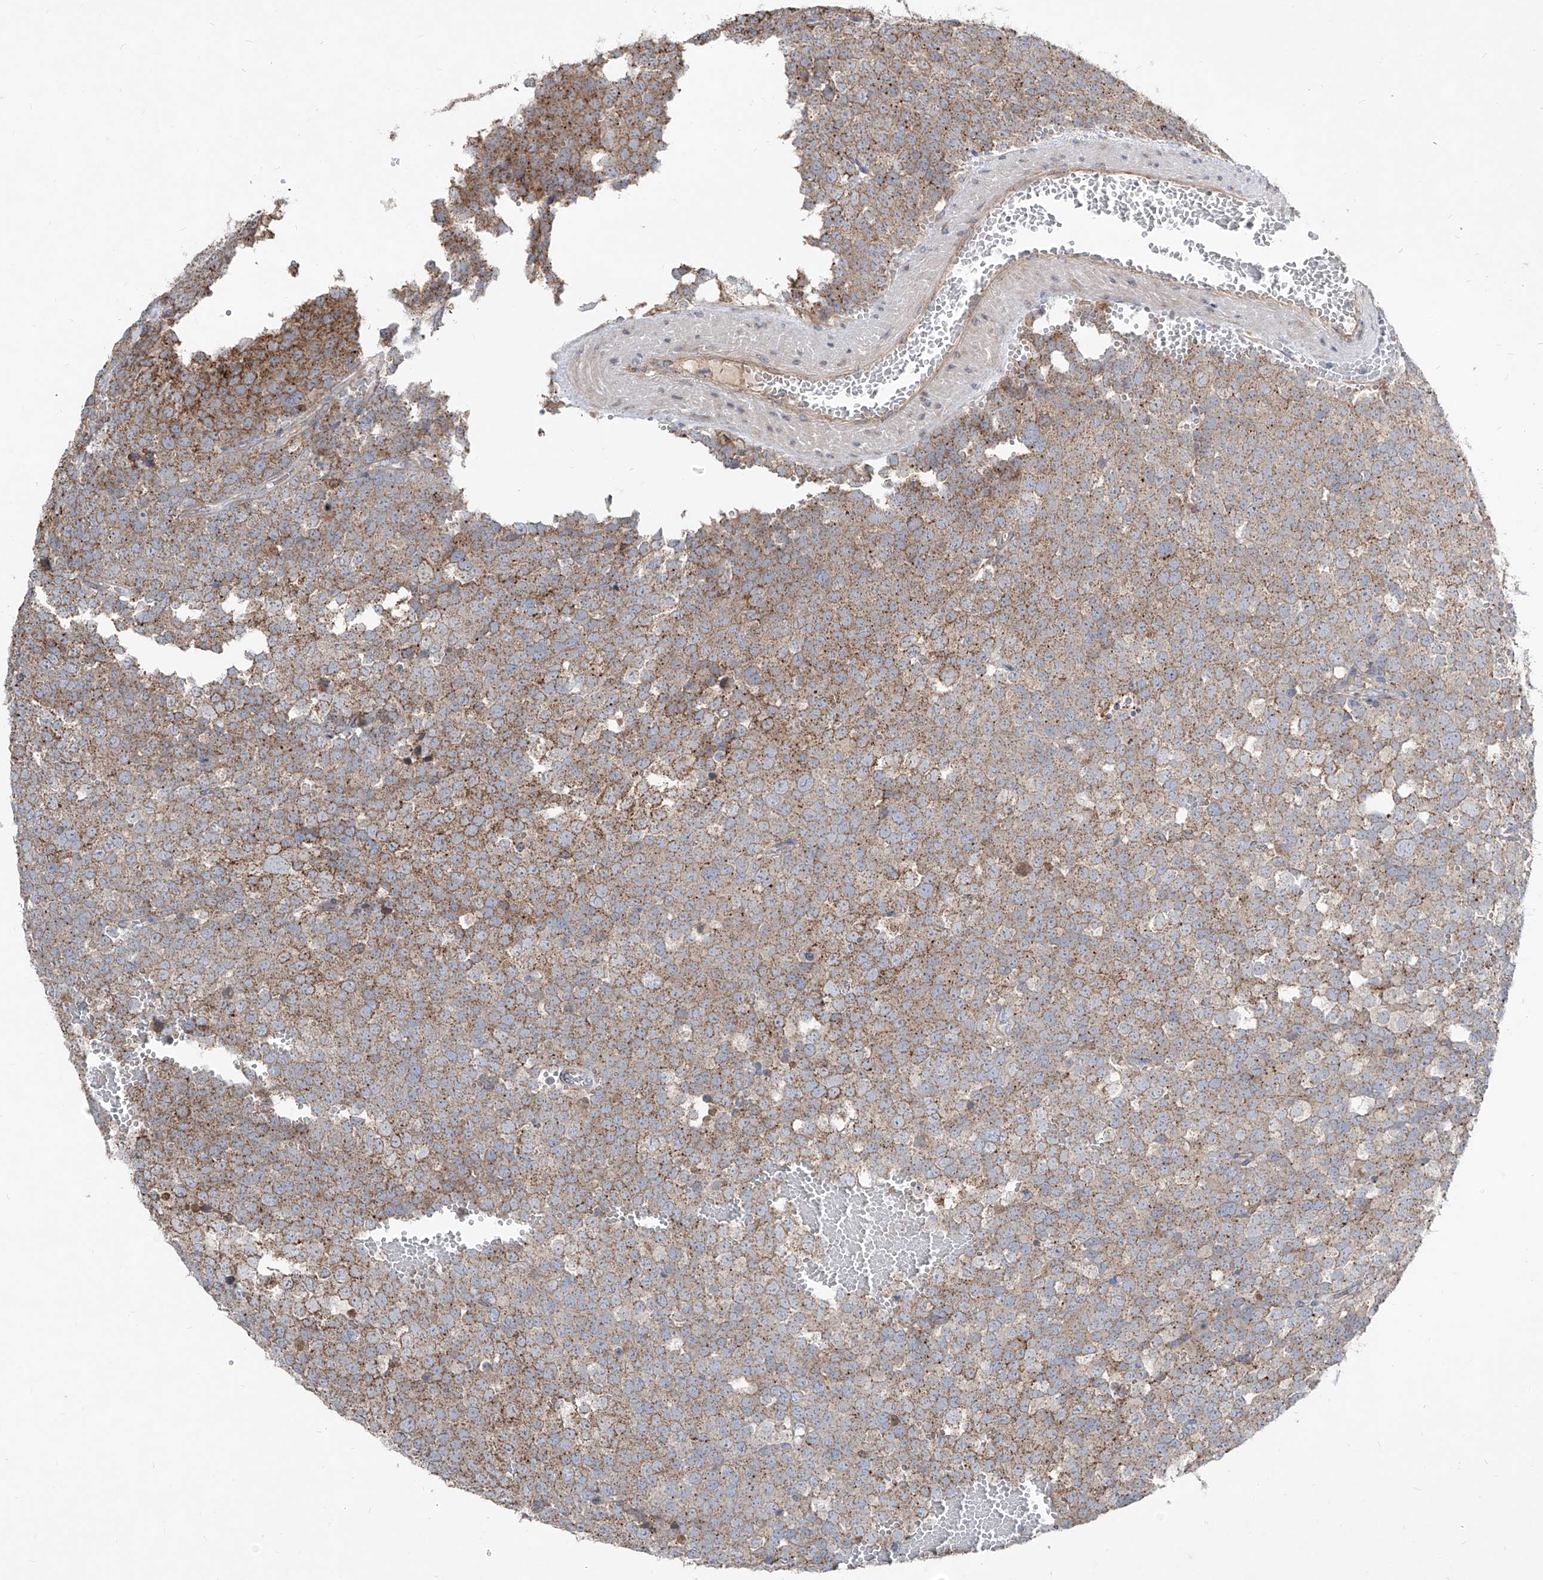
{"staining": {"intensity": "moderate", "quantity": ">75%", "location": "cytoplasmic/membranous"}, "tissue": "testis cancer", "cell_type": "Tumor cells", "image_type": "cancer", "snomed": [{"axis": "morphology", "description": "Seminoma, NOS"}, {"axis": "topography", "description": "Testis"}], "caption": "A high-resolution image shows immunohistochemistry staining of testis cancer (seminoma), which displays moderate cytoplasmic/membranous staining in approximately >75% of tumor cells. Ihc stains the protein in brown and the nuclei are stained blue.", "gene": "ABCD3", "patient": {"sex": "male", "age": 71}}